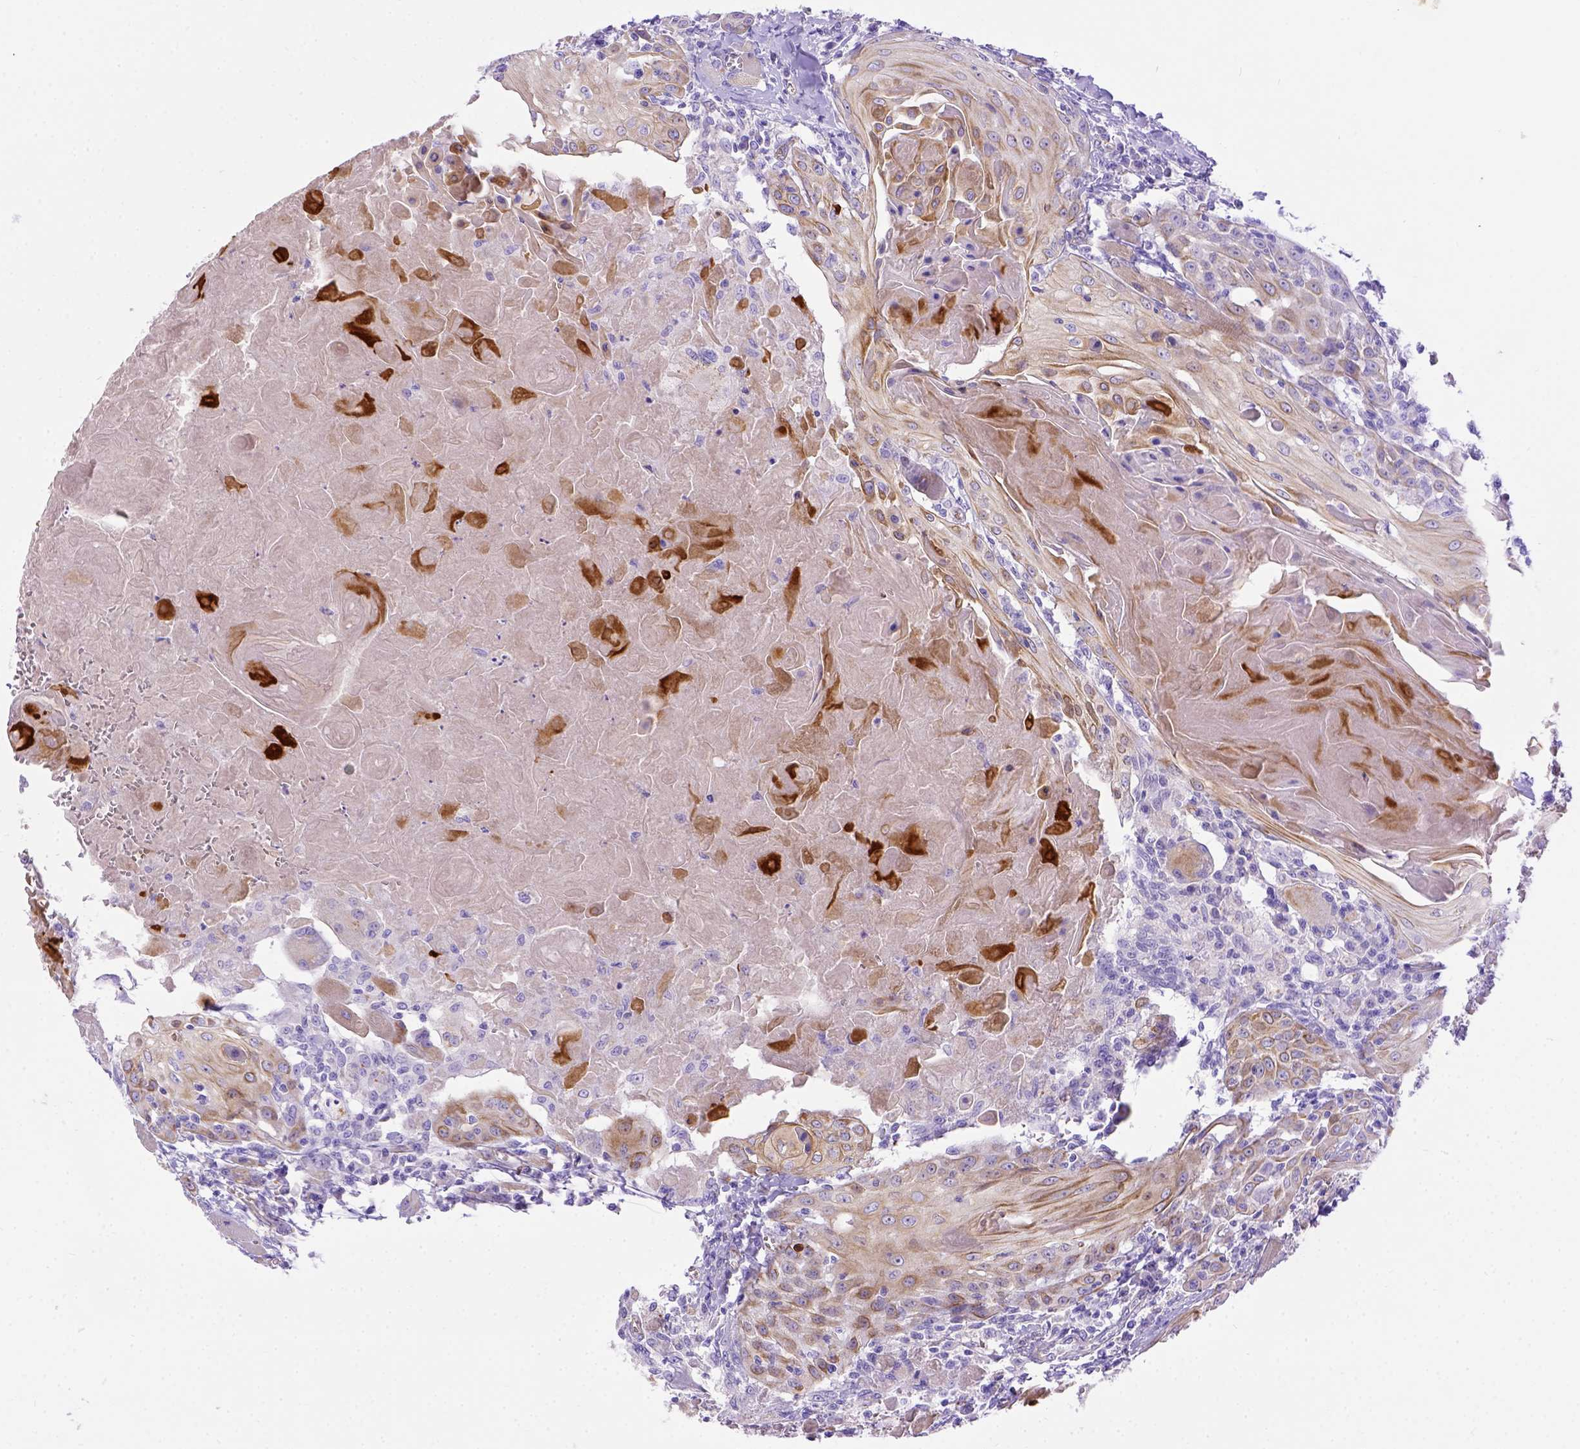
{"staining": {"intensity": "moderate", "quantity": ">75%", "location": "cytoplasmic/membranous"}, "tissue": "head and neck cancer", "cell_type": "Tumor cells", "image_type": "cancer", "snomed": [{"axis": "morphology", "description": "Squamous cell carcinoma, NOS"}, {"axis": "topography", "description": "Head-Neck"}], "caption": "Head and neck cancer tissue shows moderate cytoplasmic/membranous expression in about >75% of tumor cells (DAB IHC with brightfield microscopy, high magnification).", "gene": "LRRC18", "patient": {"sex": "female", "age": 80}}